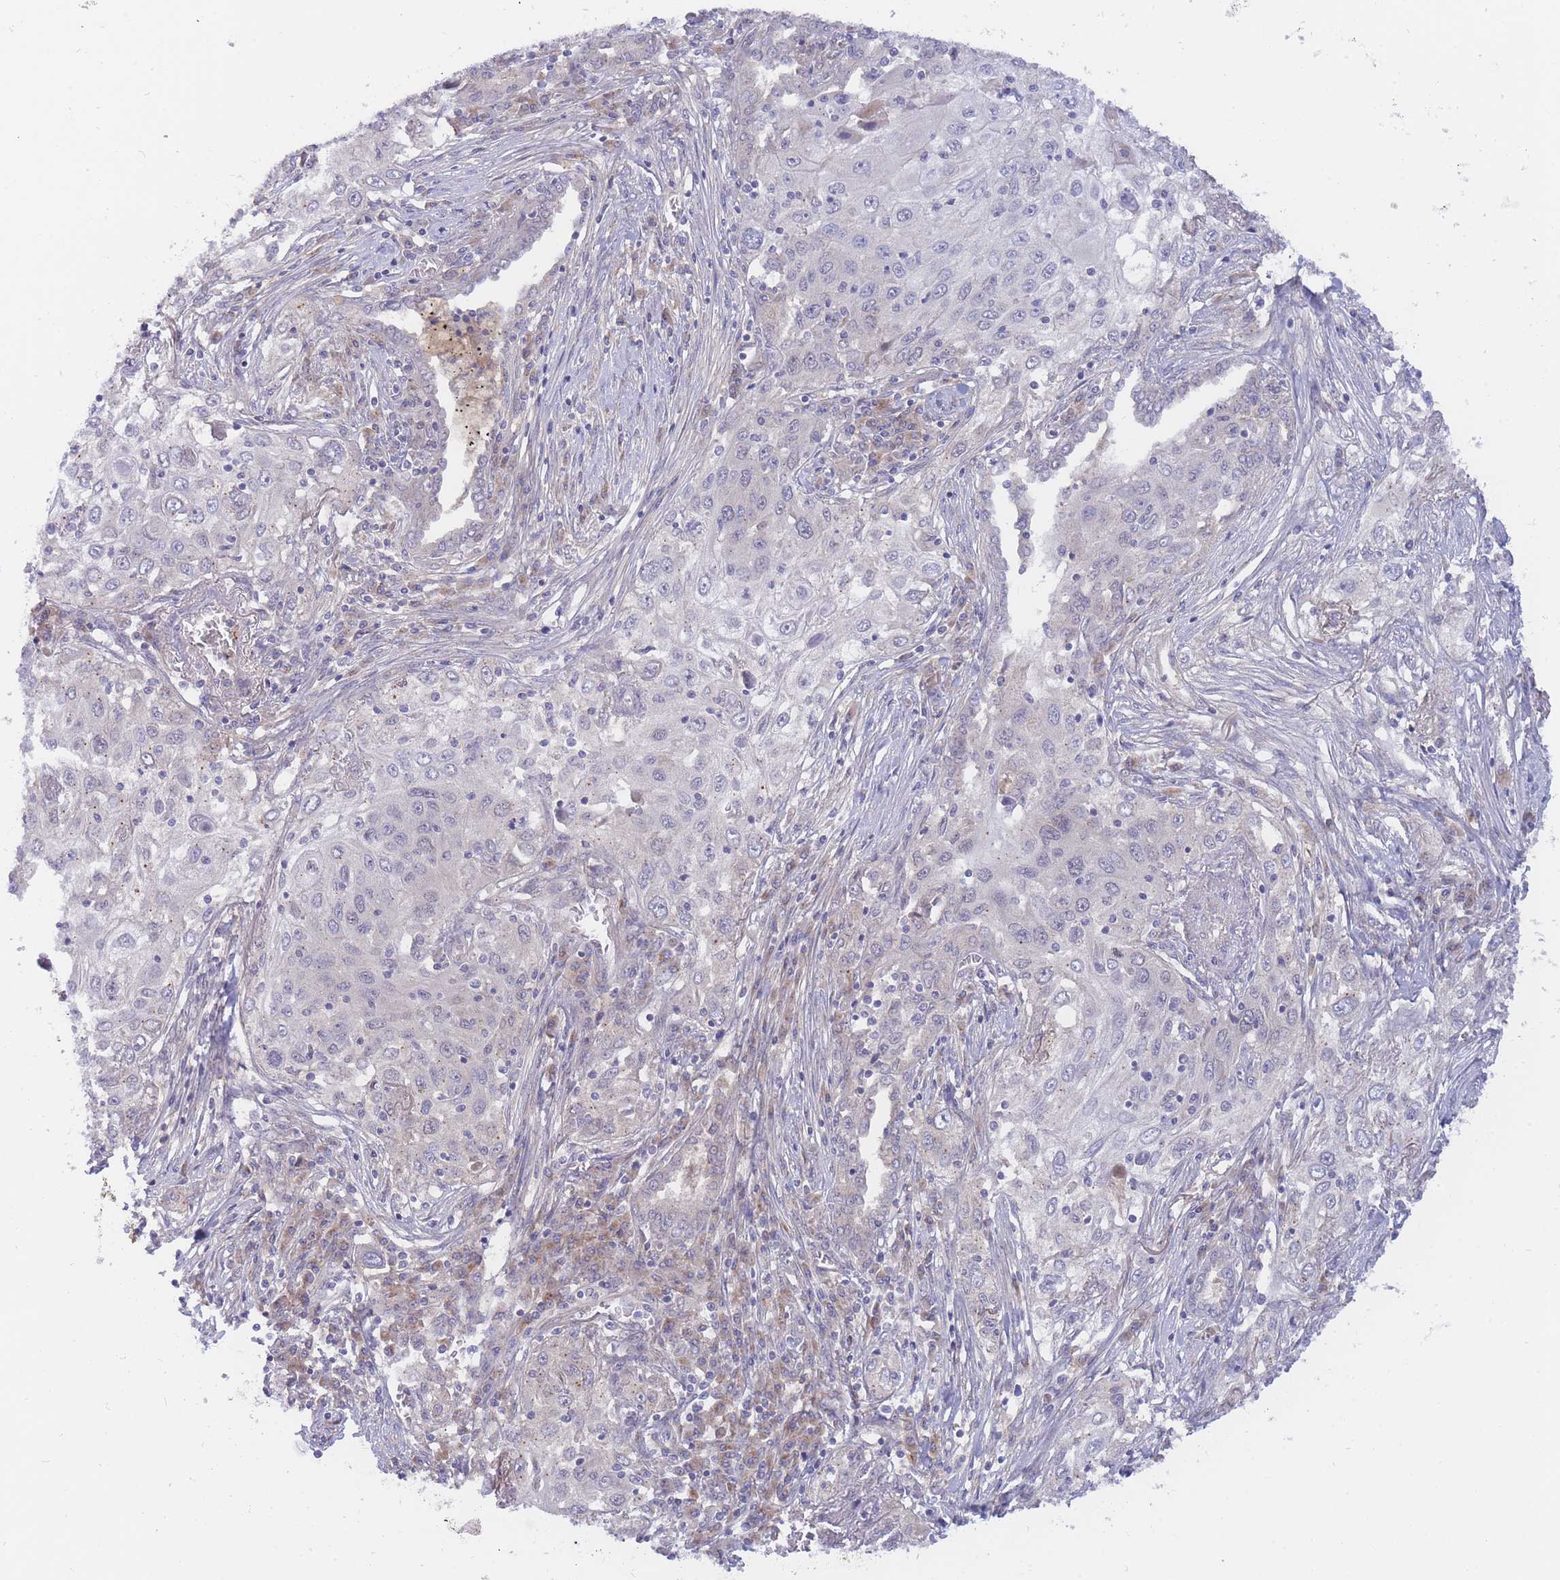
{"staining": {"intensity": "negative", "quantity": "none", "location": "none"}, "tissue": "lung cancer", "cell_type": "Tumor cells", "image_type": "cancer", "snomed": [{"axis": "morphology", "description": "Squamous cell carcinoma, NOS"}, {"axis": "topography", "description": "Lung"}], "caption": "Tumor cells show no significant staining in squamous cell carcinoma (lung).", "gene": "APOL4", "patient": {"sex": "female", "age": 69}}